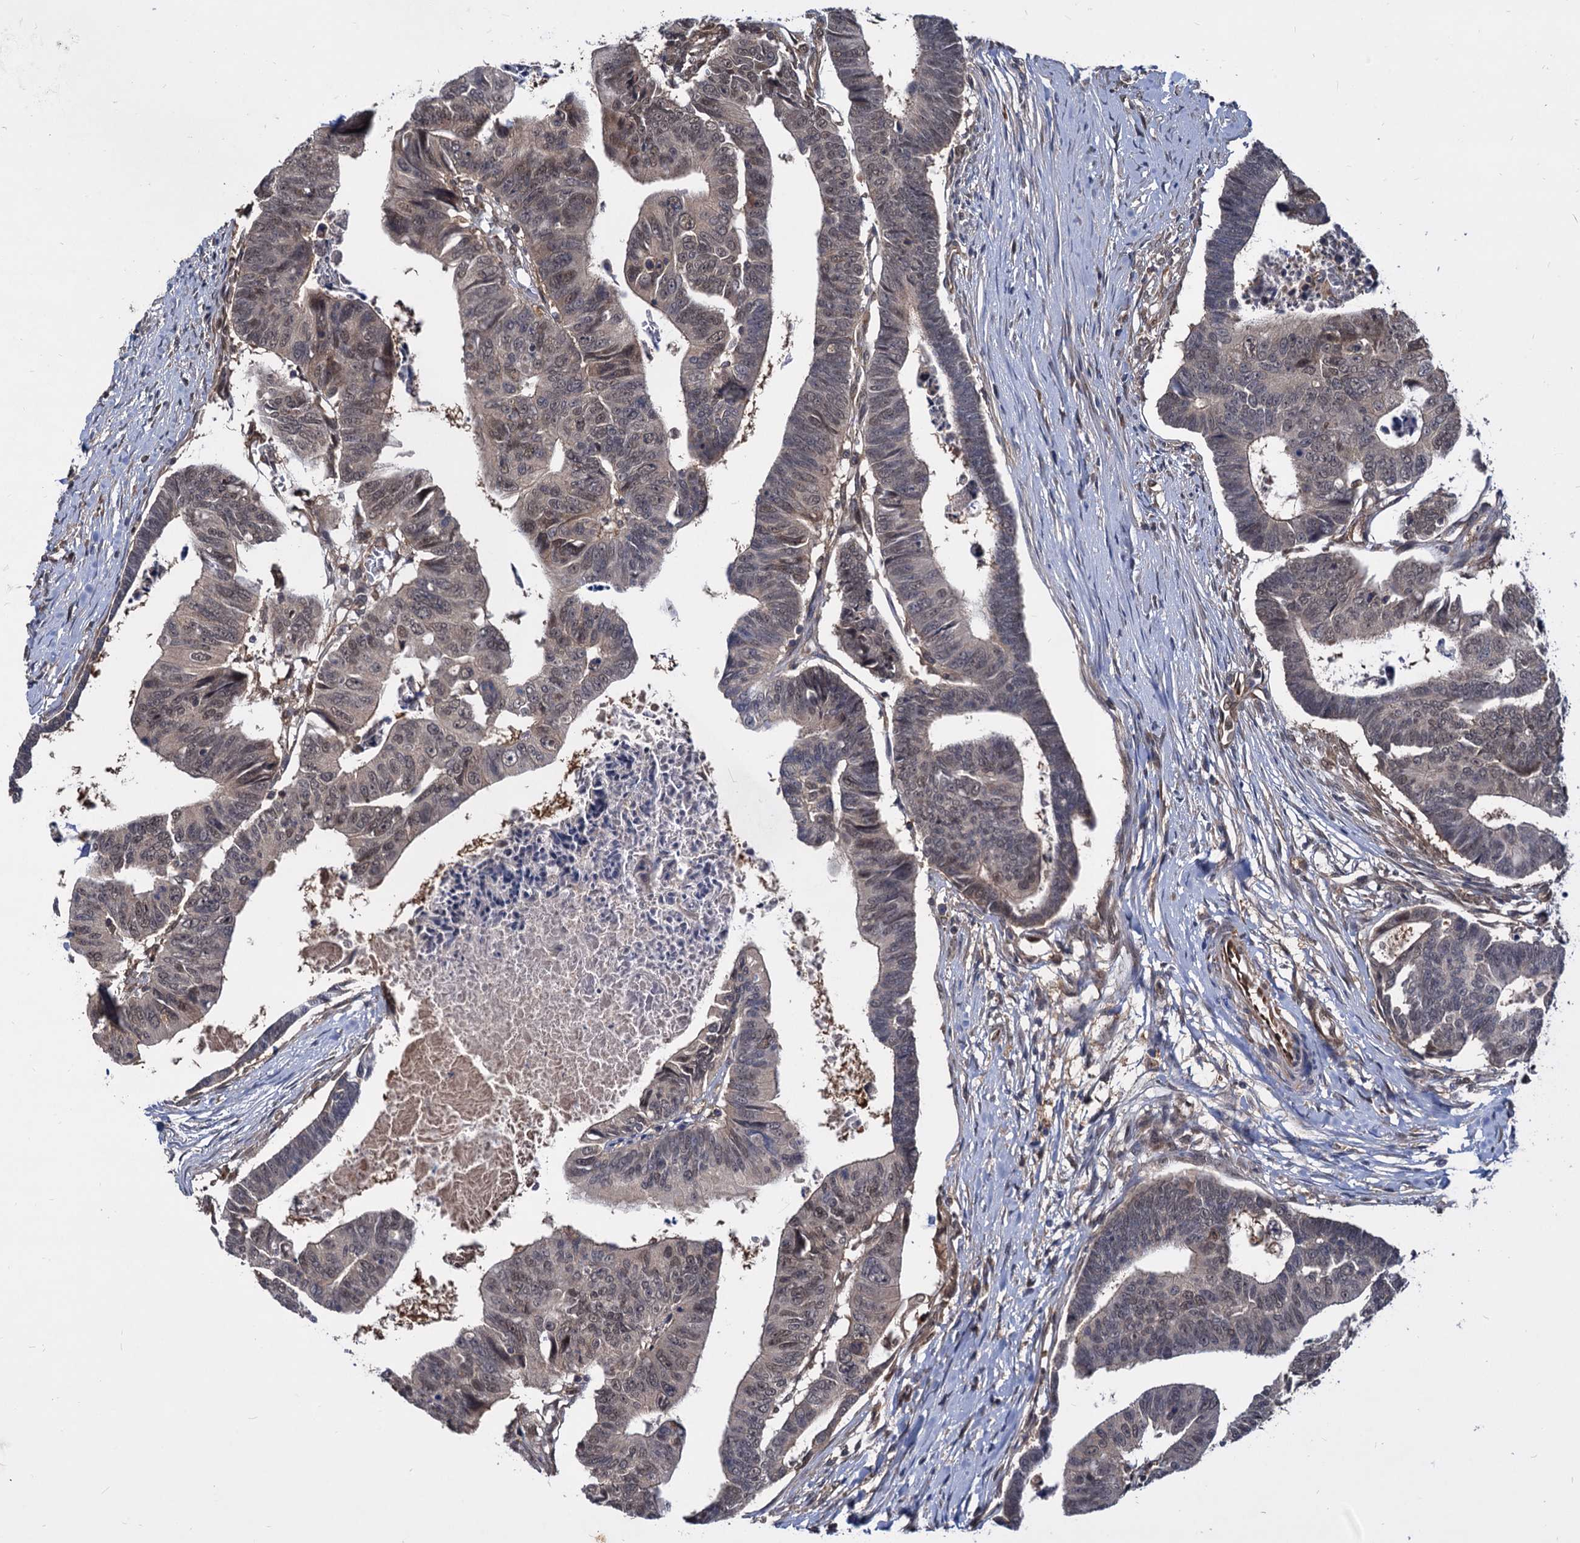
{"staining": {"intensity": "weak", "quantity": ">75%", "location": "nuclear"}, "tissue": "colorectal cancer", "cell_type": "Tumor cells", "image_type": "cancer", "snomed": [{"axis": "morphology", "description": "Adenocarcinoma, NOS"}, {"axis": "topography", "description": "Rectum"}], "caption": "Immunohistochemistry (IHC) (DAB) staining of human adenocarcinoma (colorectal) demonstrates weak nuclear protein staining in approximately >75% of tumor cells. (DAB IHC with brightfield microscopy, high magnification).", "gene": "PSMD4", "patient": {"sex": "female", "age": 65}}